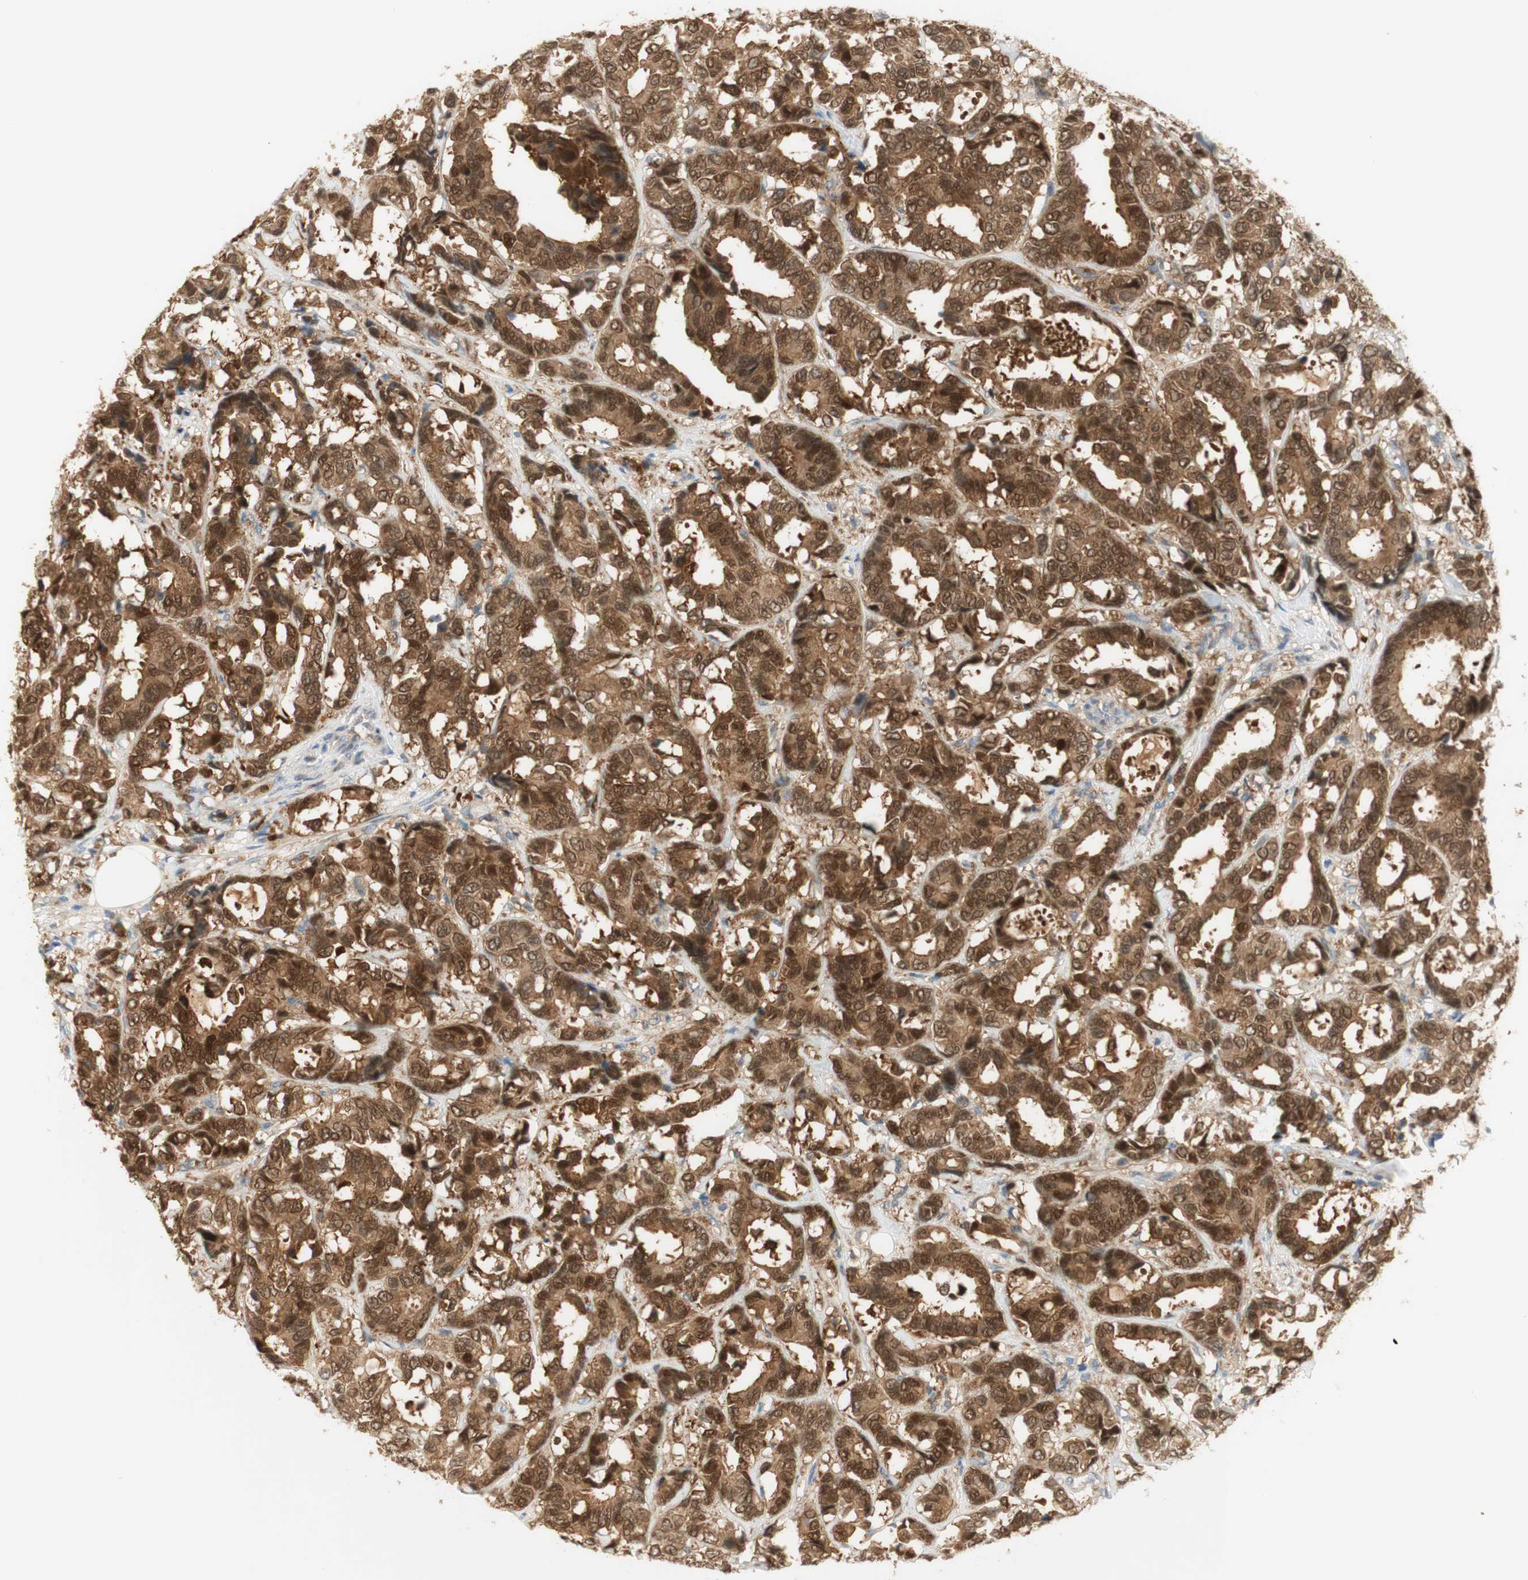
{"staining": {"intensity": "strong", "quantity": ">75%", "location": "cytoplasmic/membranous,nuclear"}, "tissue": "breast cancer", "cell_type": "Tumor cells", "image_type": "cancer", "snomed": [{"axis": "morphology", "description": "Duct carcinoma"}, {"axis": "topography", "description": "Breast"}], "caption": "High-power microscopy captured an immunohistochemistry photomicrograph of breast cancer (intraductal carcinoma), revealing strong cytoplasmic/membranous and nuclear expression in approximately >75% of tumor cells.", "gene": "SELENBP1", "patient": {"sex": "female", "age": 87}}